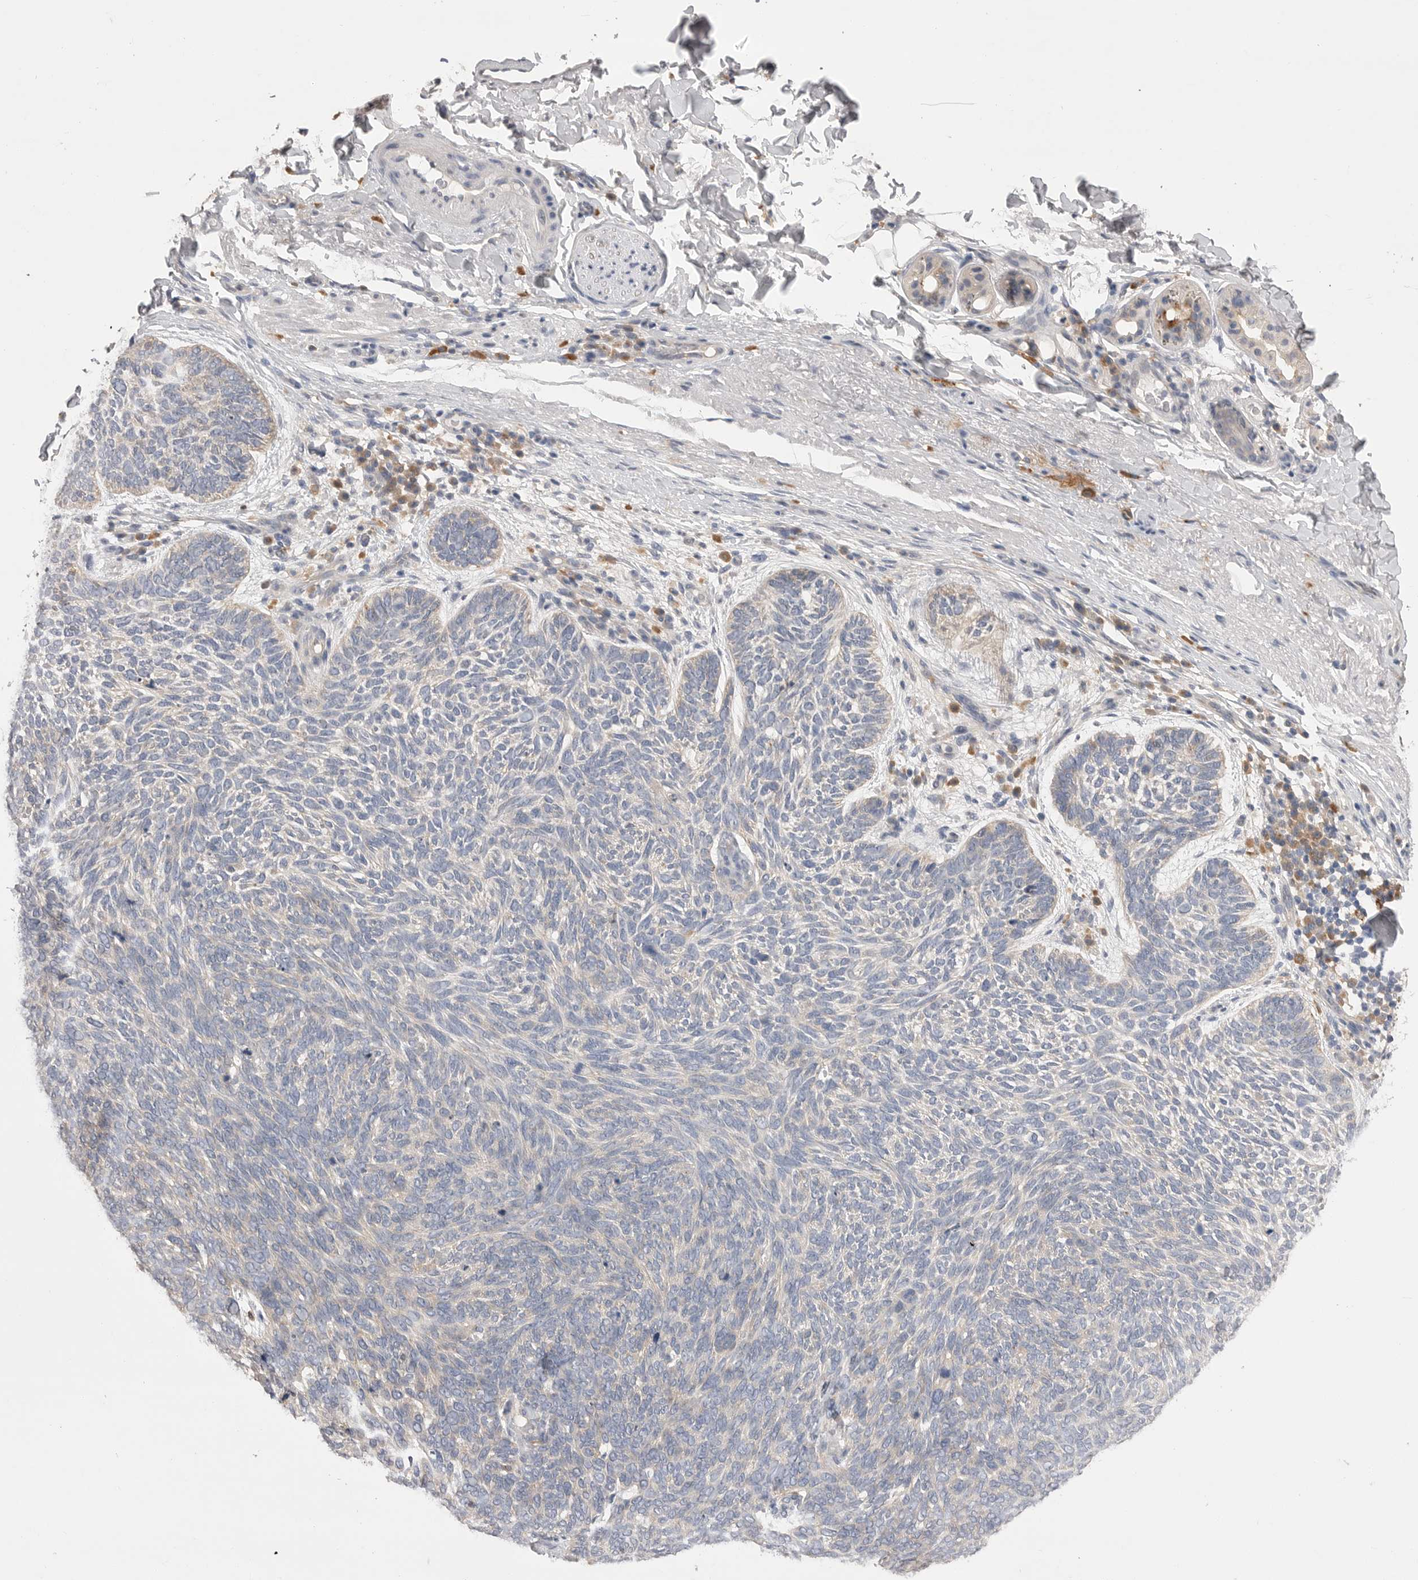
{"staining": {"intensity": "negative", "quantity": "none", "location": "none"}, "tissue": "skin cancer", "cell_type": "Tumor cells", "image_type": "cancer", "snomed": [{"axis": "morphology", "description": "Basal cell carcinoma"}, {"axis": "topography", "description": "Skin"}], "caption": "An image of human skin cancer (basal cell carcinoma) is negative for staining in tumor cells.", "gene": "VAC14", "patient": {"sex": "female", "age": 85}}